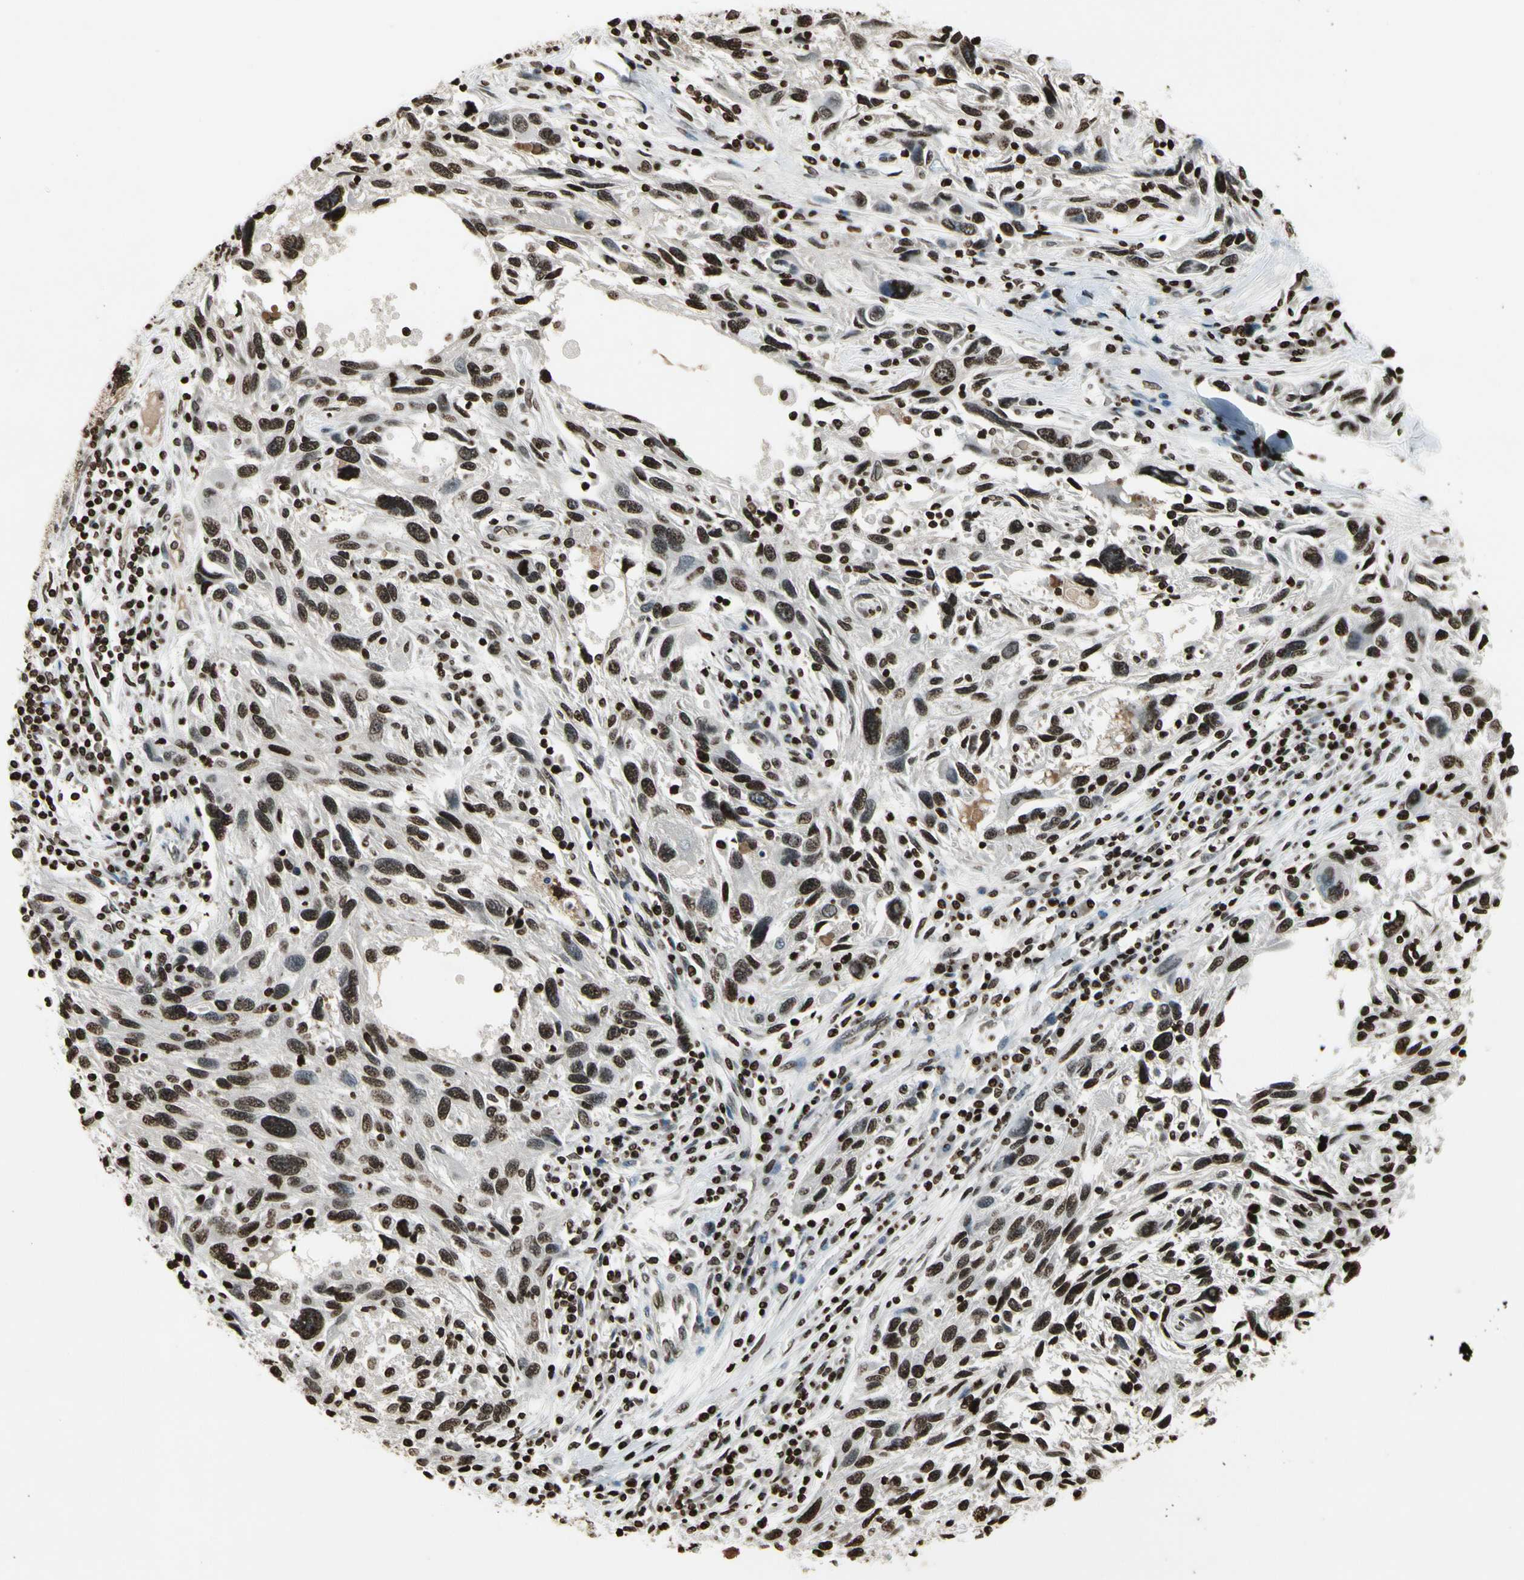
{"staining": {"intensity": "moderate", "quantity": ">75%", "location": "nuclear"}, "tissue": "melanoma", "cell_type": "Tumor cells", "image_type": "cancer", "snomed": [{"axis": "morphology", "description": "Malignant melanoma, NOS"}, {"axis": "topography", "description": "Skin"}], "caption": "Melanoma tissue displays moderate nuclear positivity in approximately >75% of tumor cells", "gene": "RORA", "patient": {"sex": "male", "age": 53}}